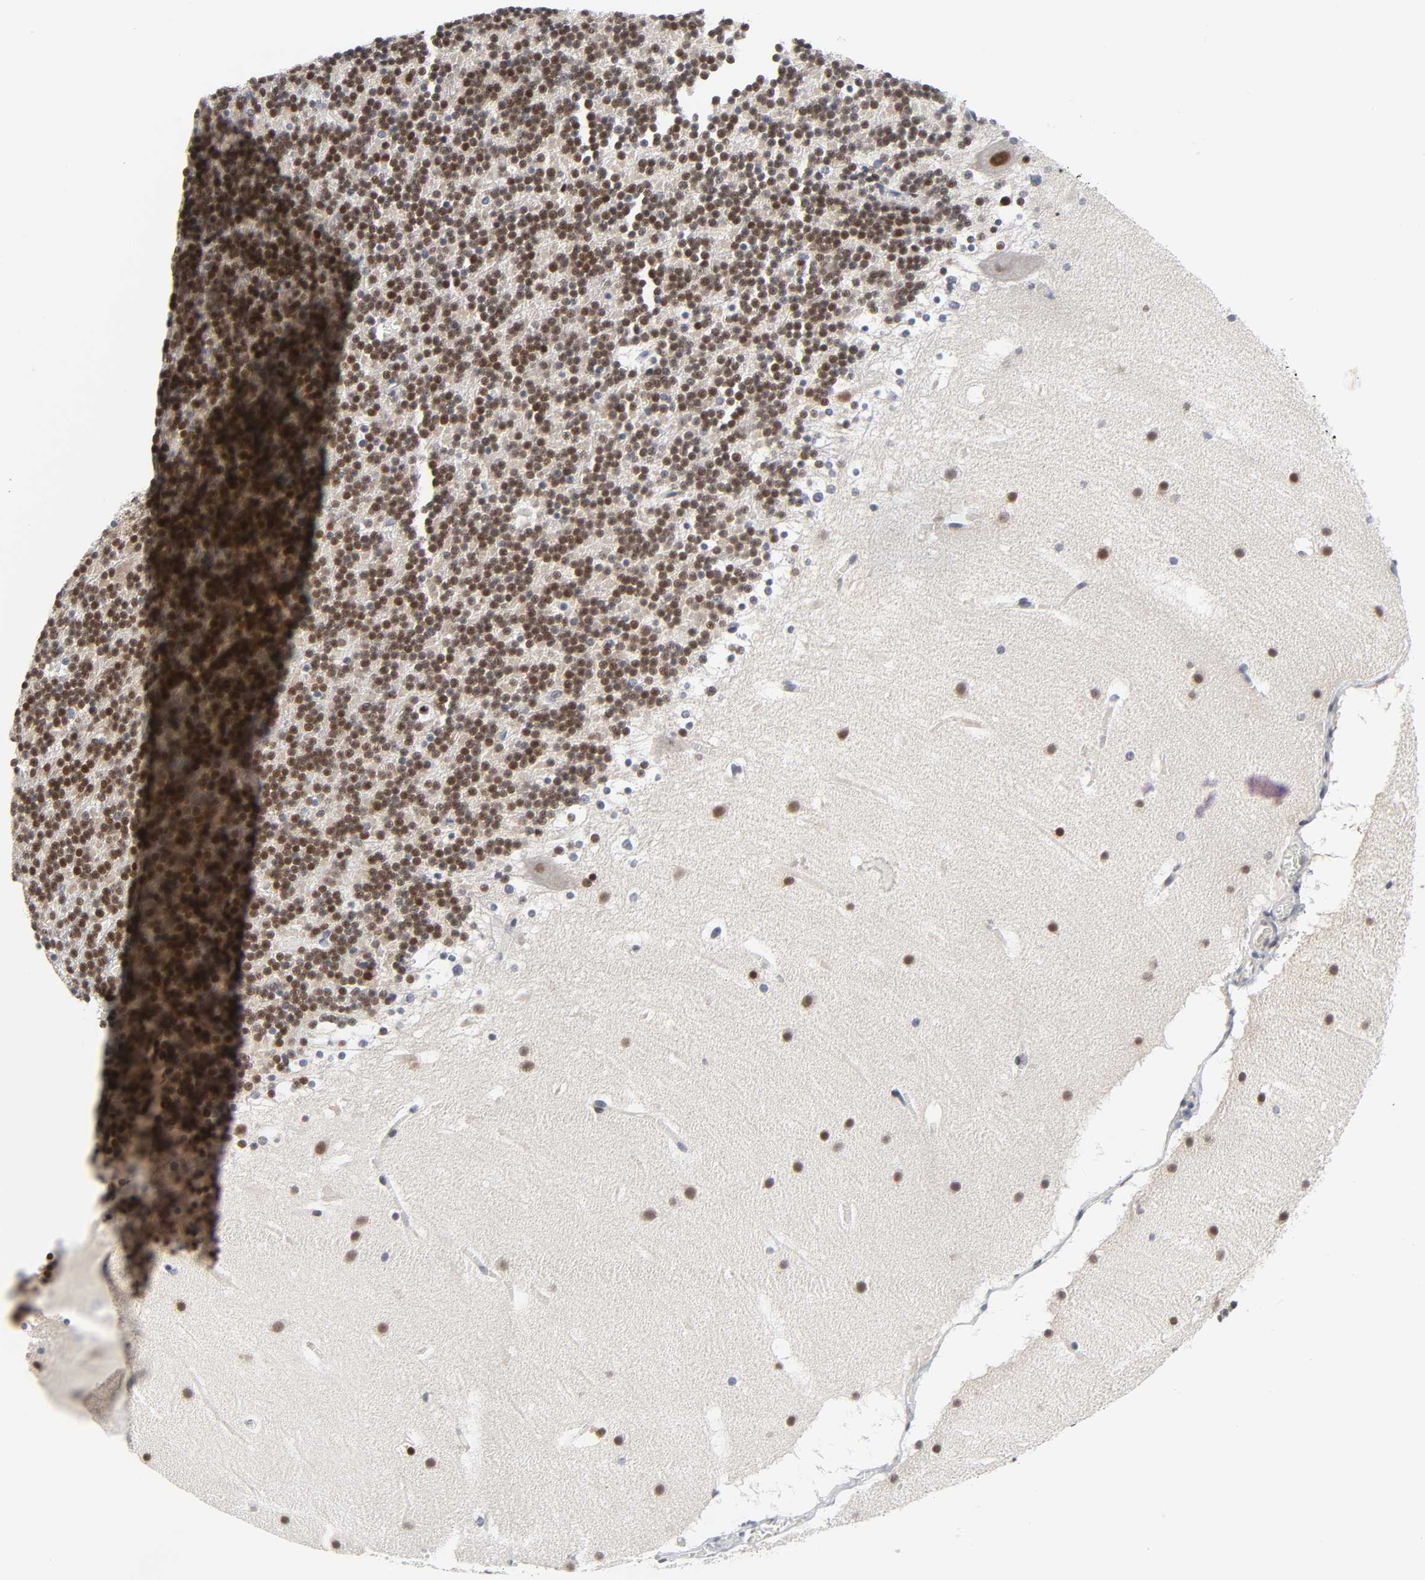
{"staining": {"intensity": "strong", "quantity": ">75%", "location": "nuclear"}, "tissue": "cerebellum", "cell_type": "Cells in granular layer", "image_type": "normal", "snomed": [{"axis": "morphology", "description": "Normal tissue, NOS"}, {"axis": "topography", "description": "Cerebellum"}], "caption": "Approximately >75% of cells in granular layer in normal cerebellum exhibit strong nuclear protein expression as visualized by brown immunohistochemical staining.", "gene": "SALL2", "patient": {"sex": "male", "age": 45}}